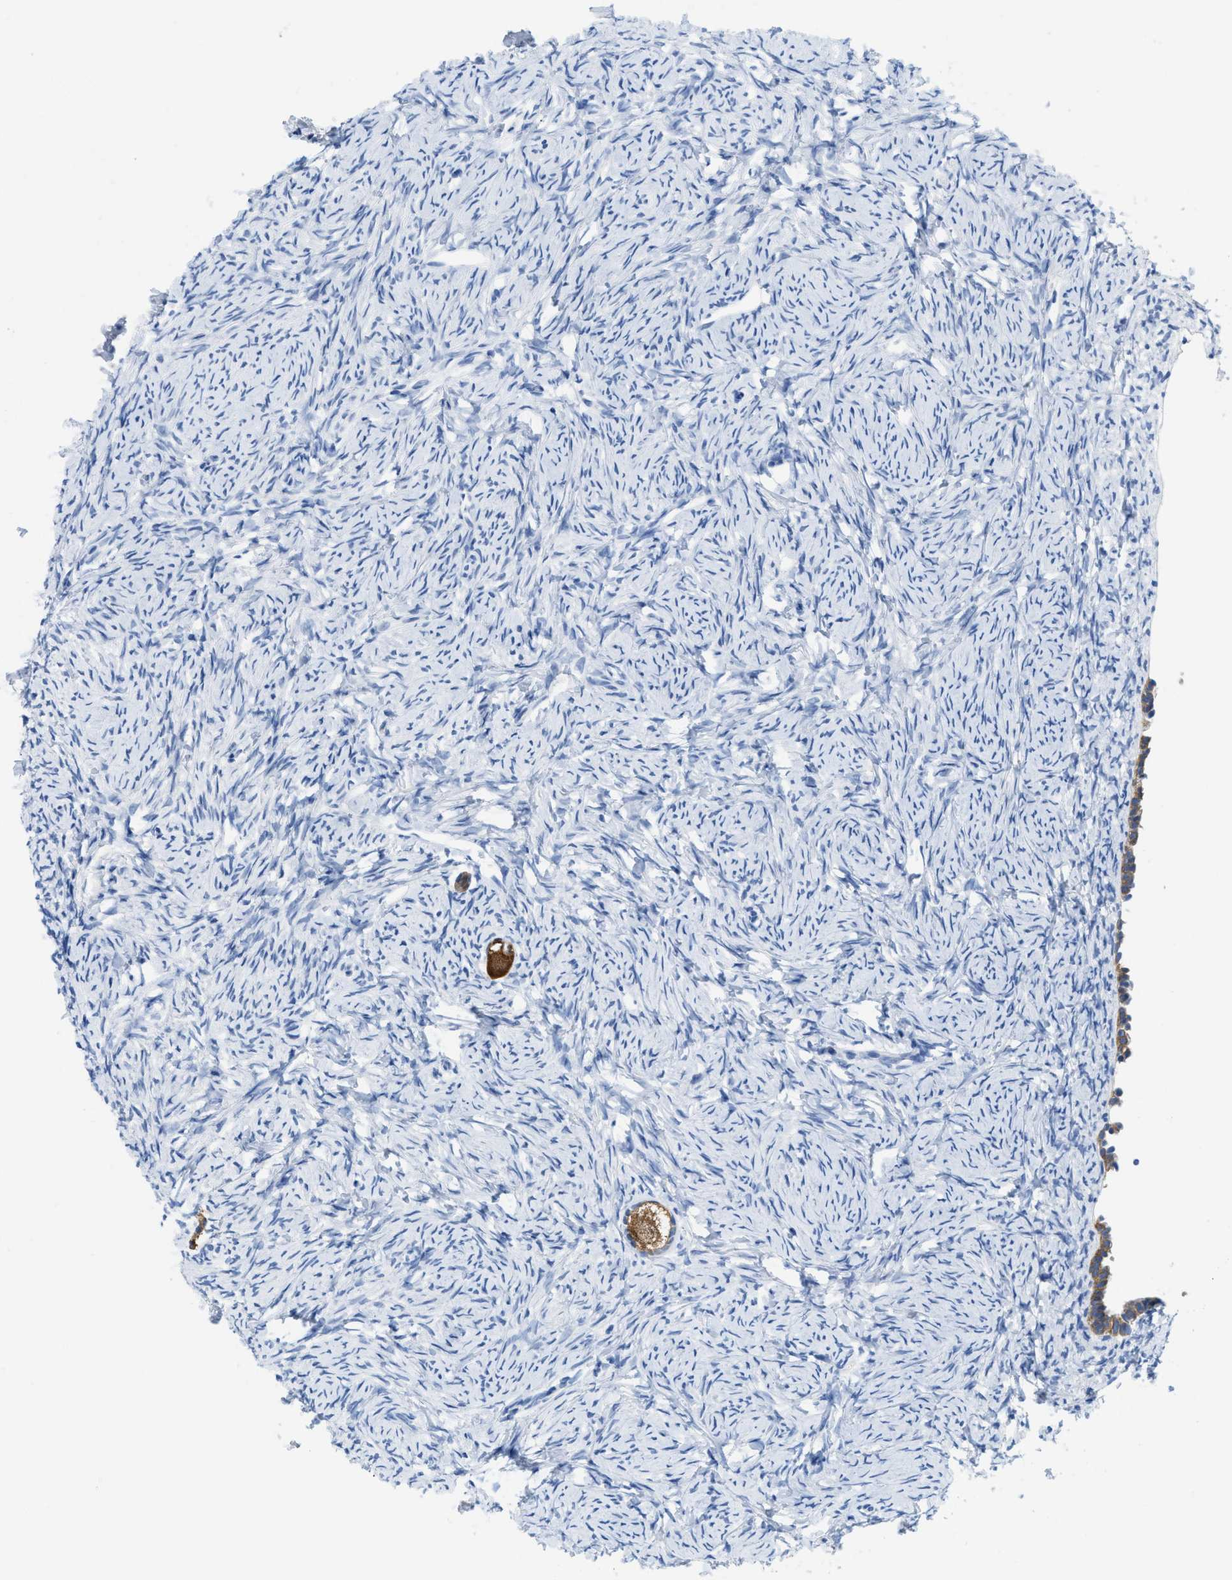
{"staining": {"intensity": "moderate", "quantity": ">75%", "location": "cytoplasmic/membranous"}, "tissue": "ovary", "cell_type": "Follicle cells", "image_type": "normal", "snomed": [{"axis": "morphology", "description": "Normal tissue, NOS"}, {"axis": "topography", "description": "Ovary"}], "caption": "Immunohistochemical staining of unremarkable human ovary displays >75% levels of moderate cytoplasmic/membranous protein positivity in approximately >75% of follicle cells.", "gene": "BPGM", "patient": {"sex": "female", "age": 33}}